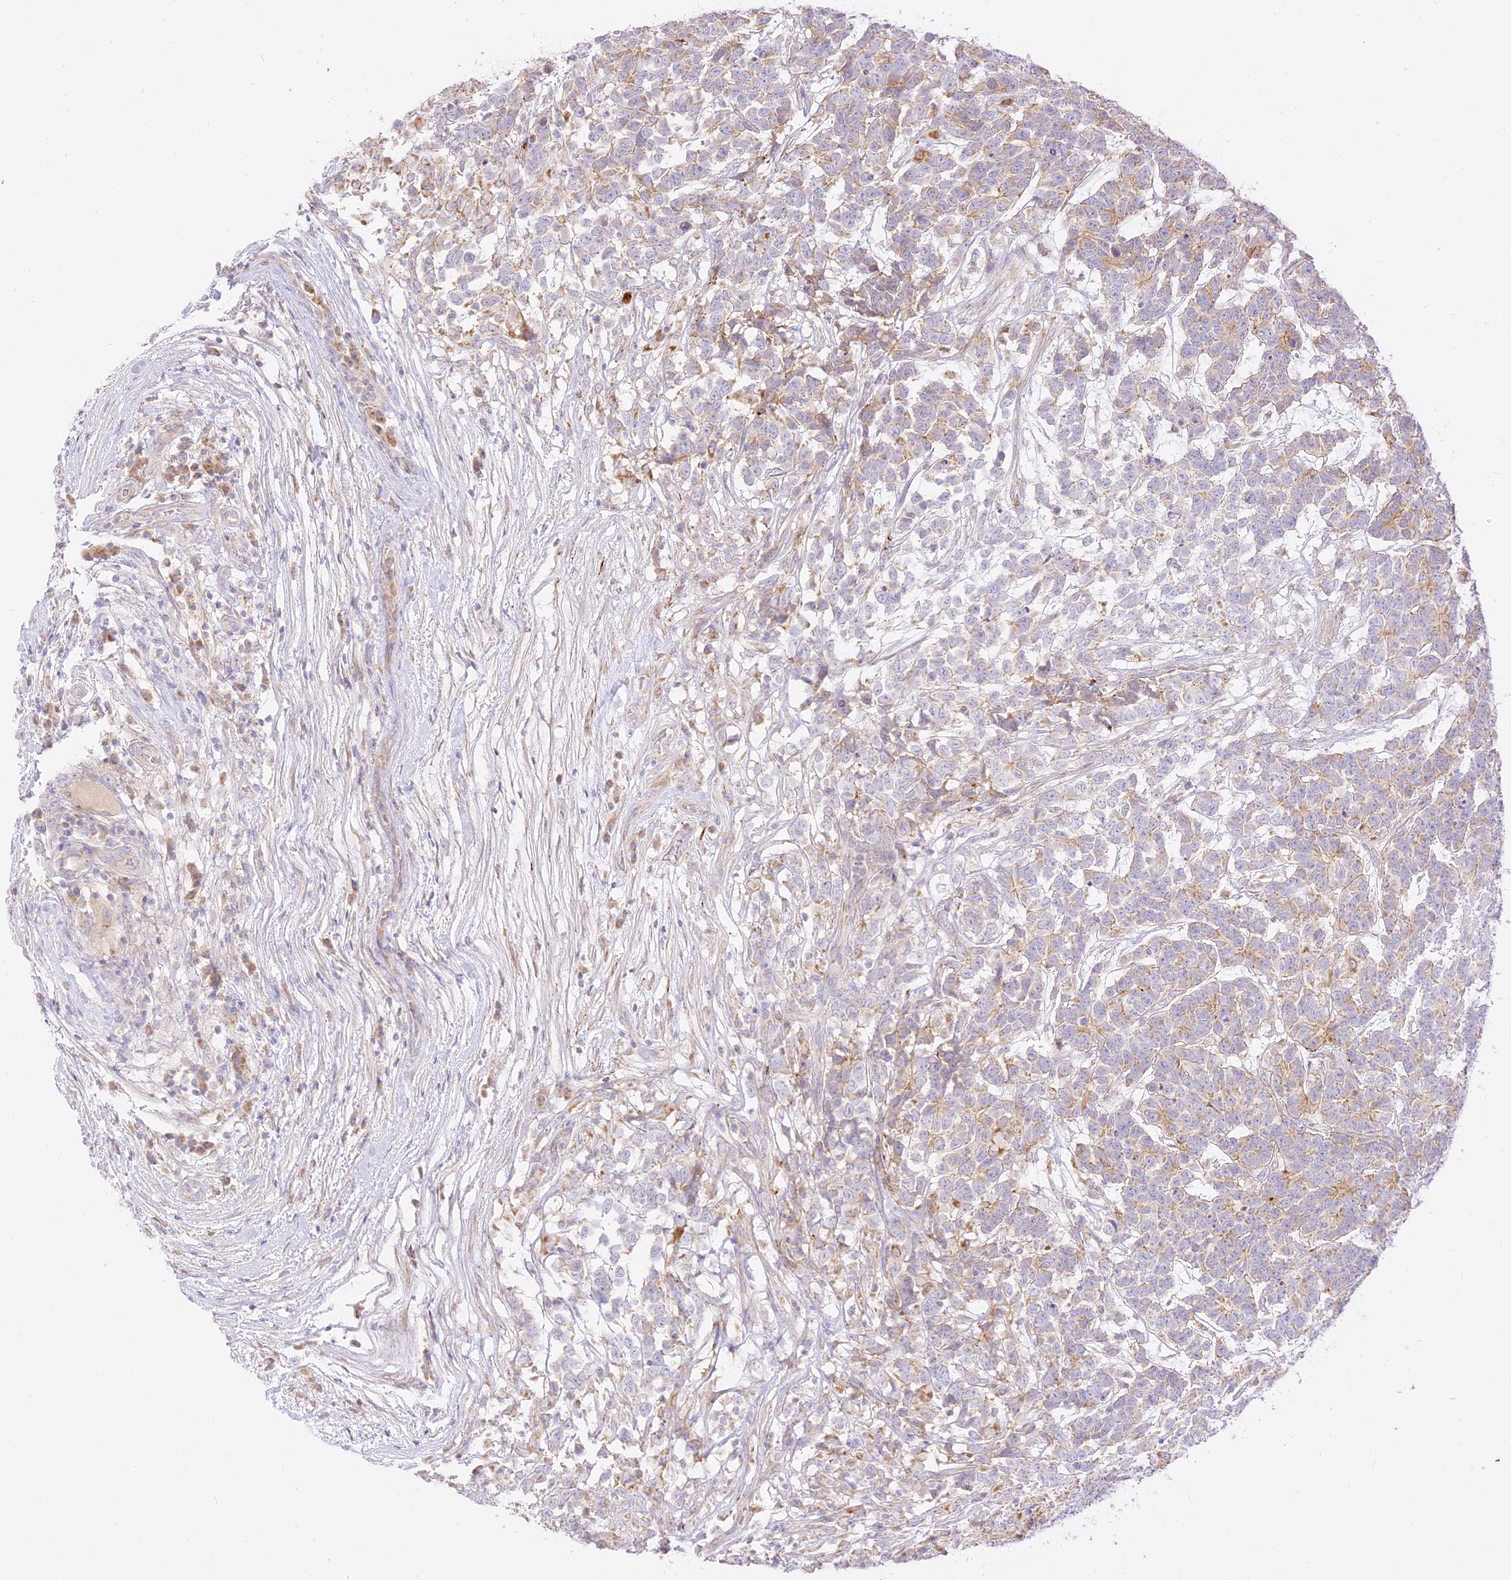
{"staining": {"intensity": "weak", "quantity": "25%-75%", "location": "cytoplasmic/membranous"}, "tissue": "testis cancer", "cell_type": "Tumor cells", "image_type": "cancer", "snomed": [{"axis": "morphology", "description": "Carcinoma, Embryonal, NOS"}, {"axis": "topography", "description": "Testis"}], "caption": "Protein expression analysis of human testis cancer (embryonal carcinoma) reveals weak cytoplasmic/membranous positivity in about 25%-75% of tumor cells. Immunohistochemistry (ihc) stains the protein in brown and the nuclei are stained blue.", "gene": "LRRC15", "patient": {"sex": "male", "age": 26}}